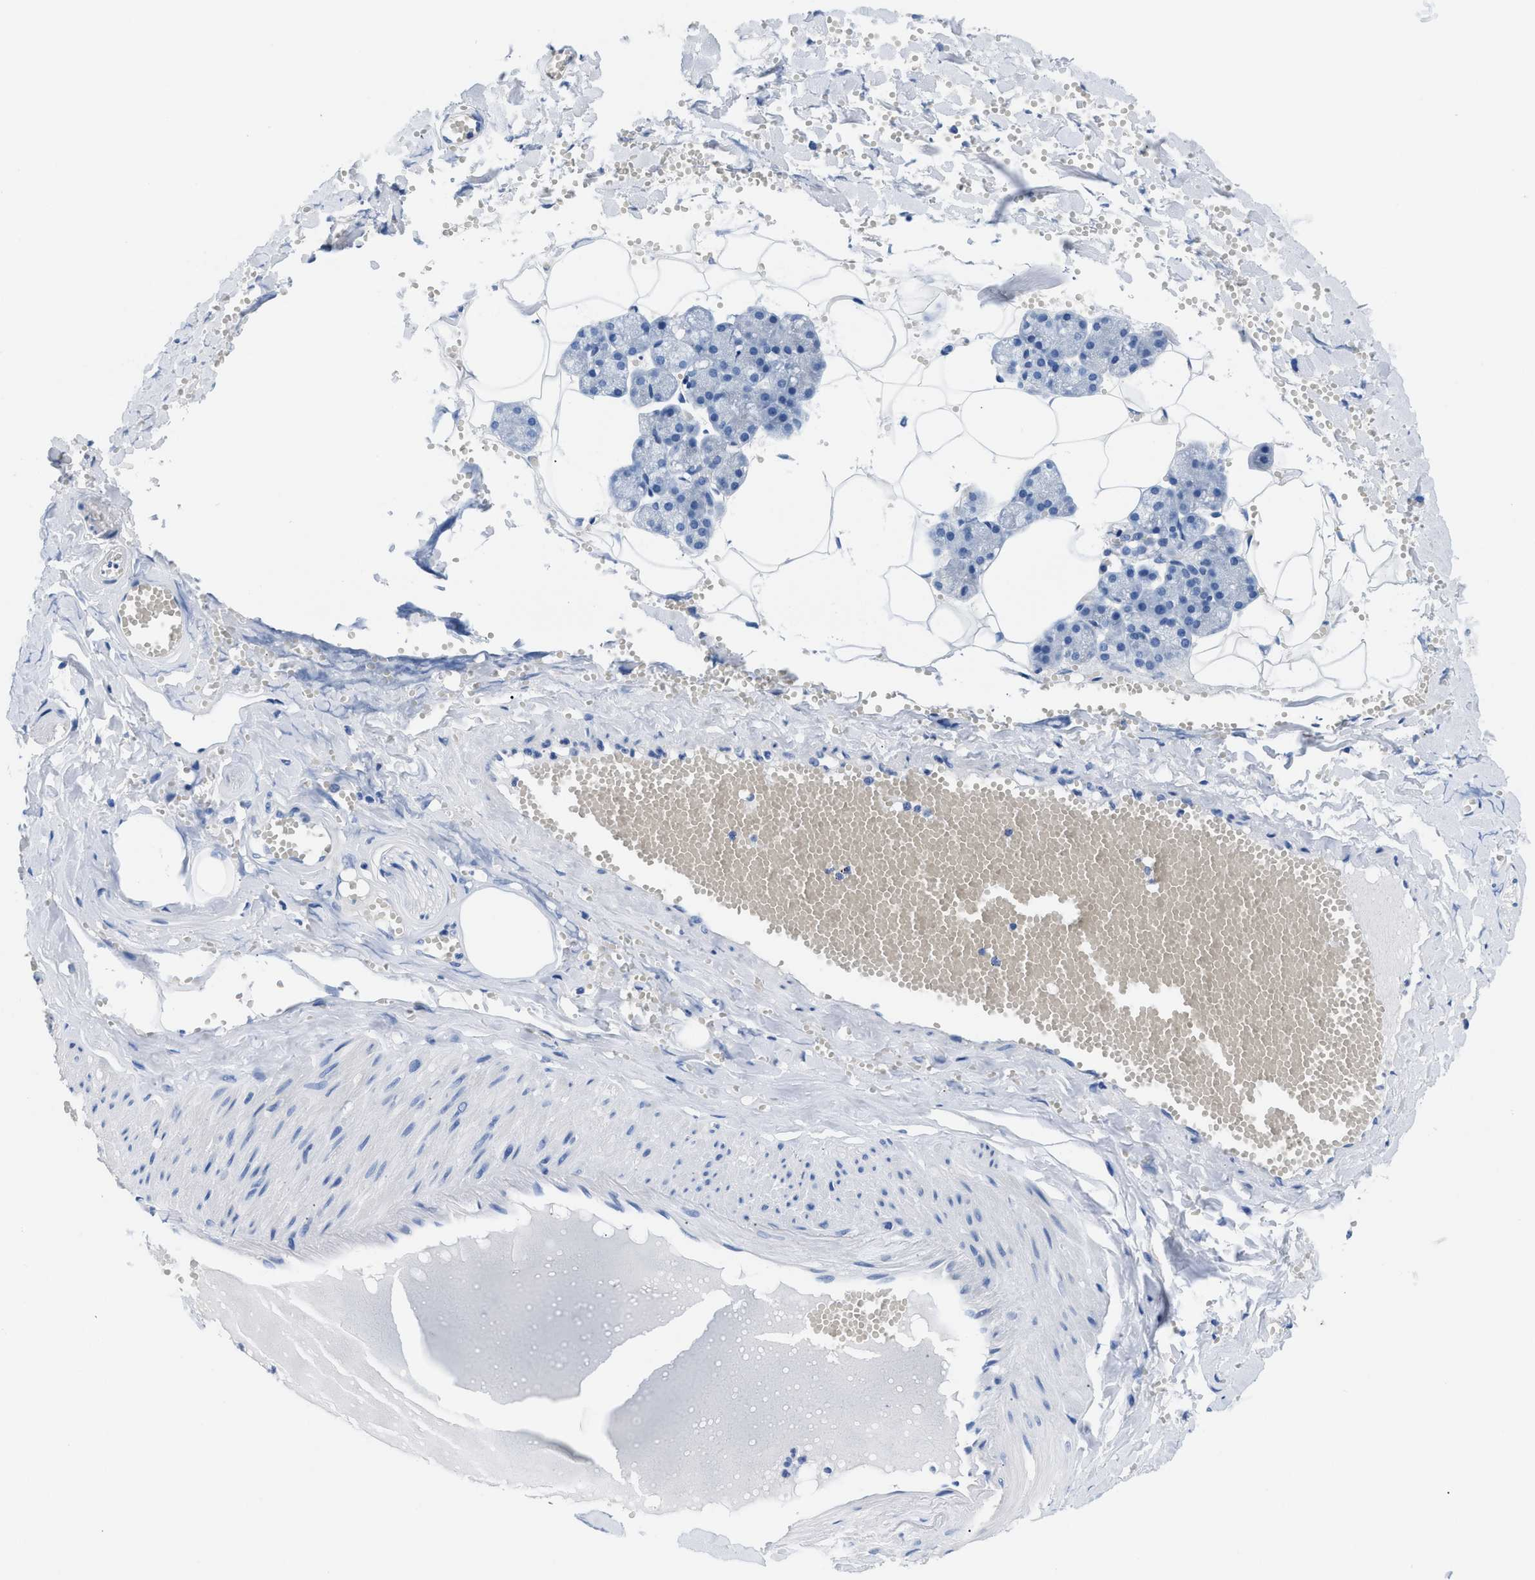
{"staining": {"intensity": "negative", "quantity": "none", "location": "none"}, "tissue": "salivary gland", "cell_type": "Glandular cells", "image_type": "normal", "snomed": [{"axis": "morphology", "description": "Normal tissue, NOS"}, {"axis": "topography", "description": "Salivary gland"}], "caption": "Photomicrograph shows no protein positivity in glandular cells of unremarkable salivary gland.", "gene": "SLFN13", "patient": {"sex": "male", "age": 62}}